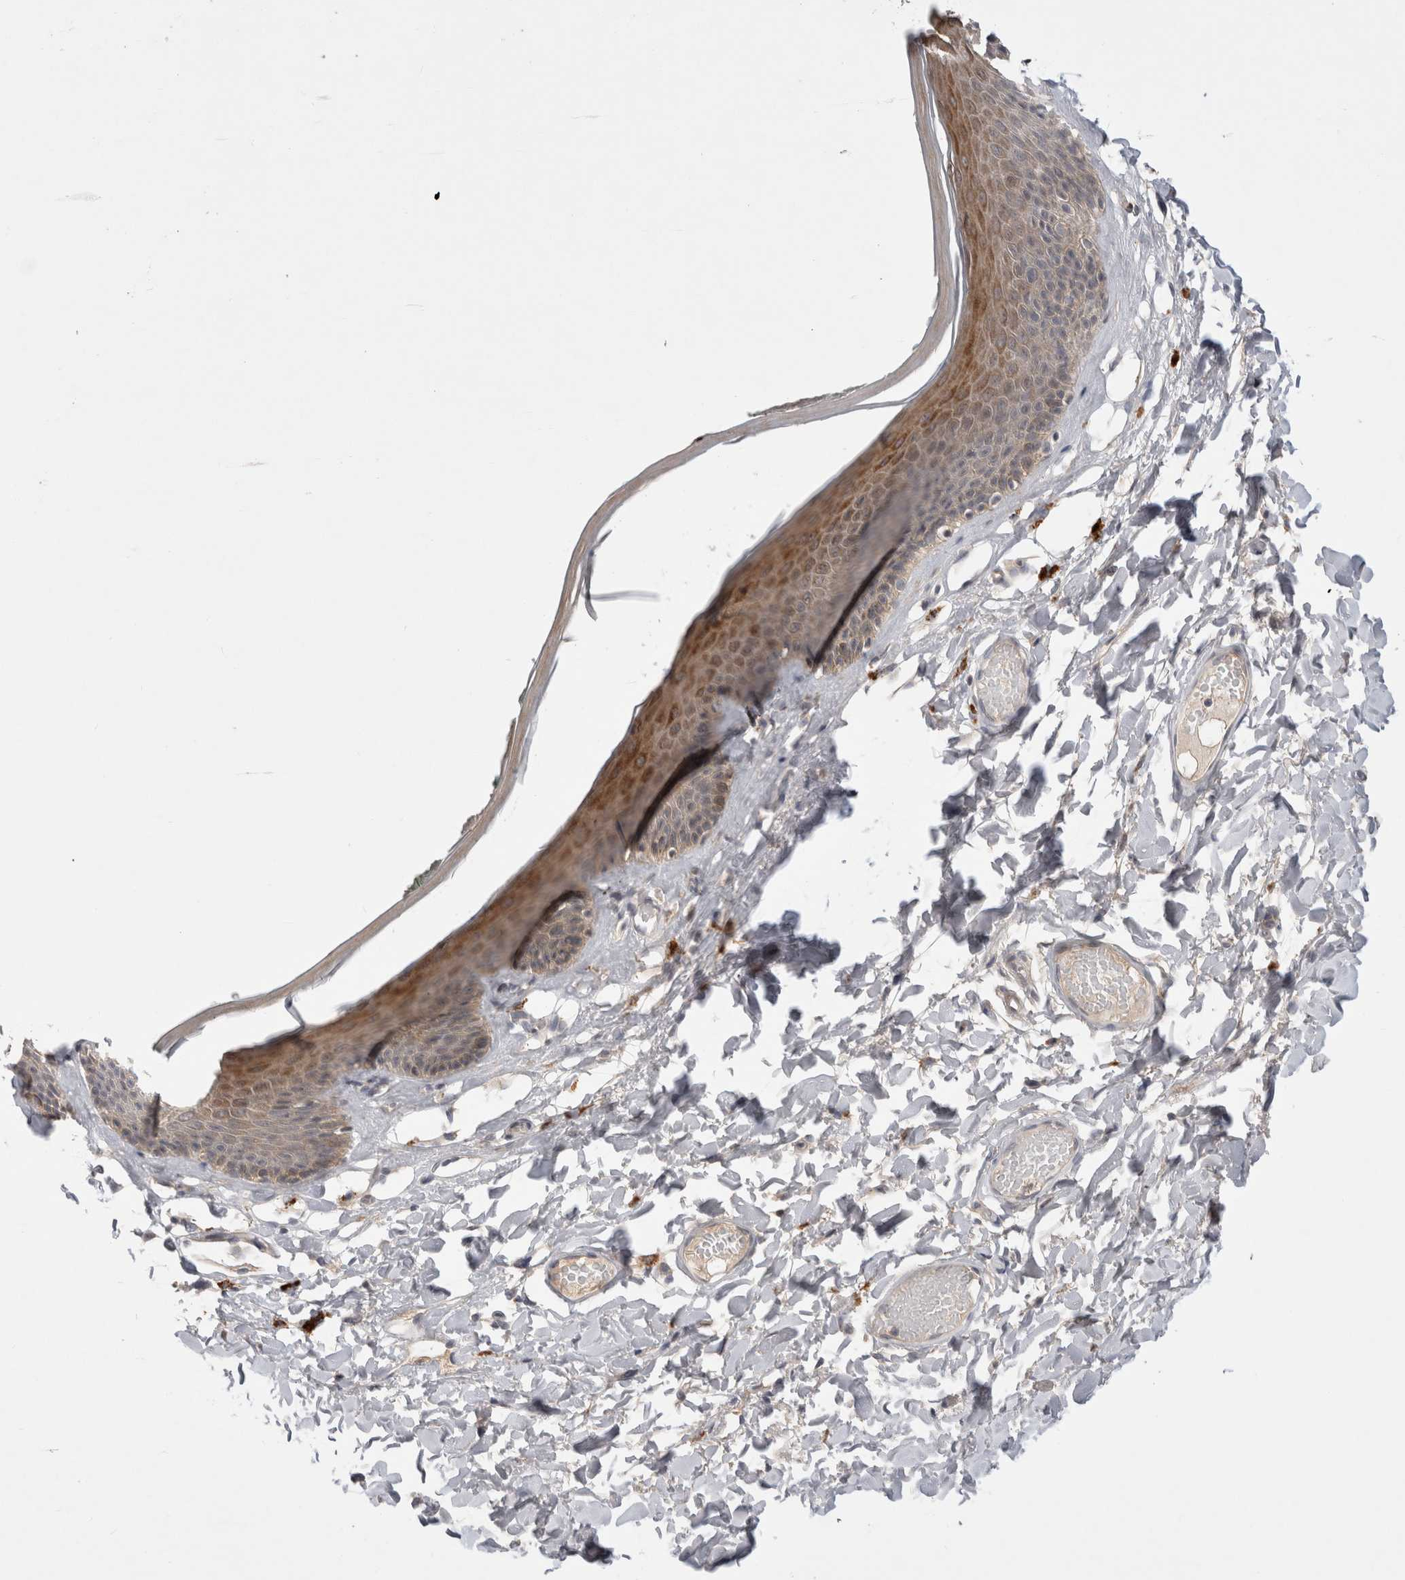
{"staining": {"intensity": "moderate", "quantity": "25%-75%", "location": "cytoplasmic/membranous"}, "tissue": "skin", "cell_type": "Epidermal cells", "image_type": "normal", "snomed": [{"axis": "morphology", "description": "Normal tissue, NOS"}, {"axis": "topography", "description": "Vulva"}], "caption": "Moderate cytoplasmic/membranous protein positivity is identified in about 25%-75% of epidermal cells in skin.", "gene": "CERS3", "patient": {"sex": "female", "age": 73}}